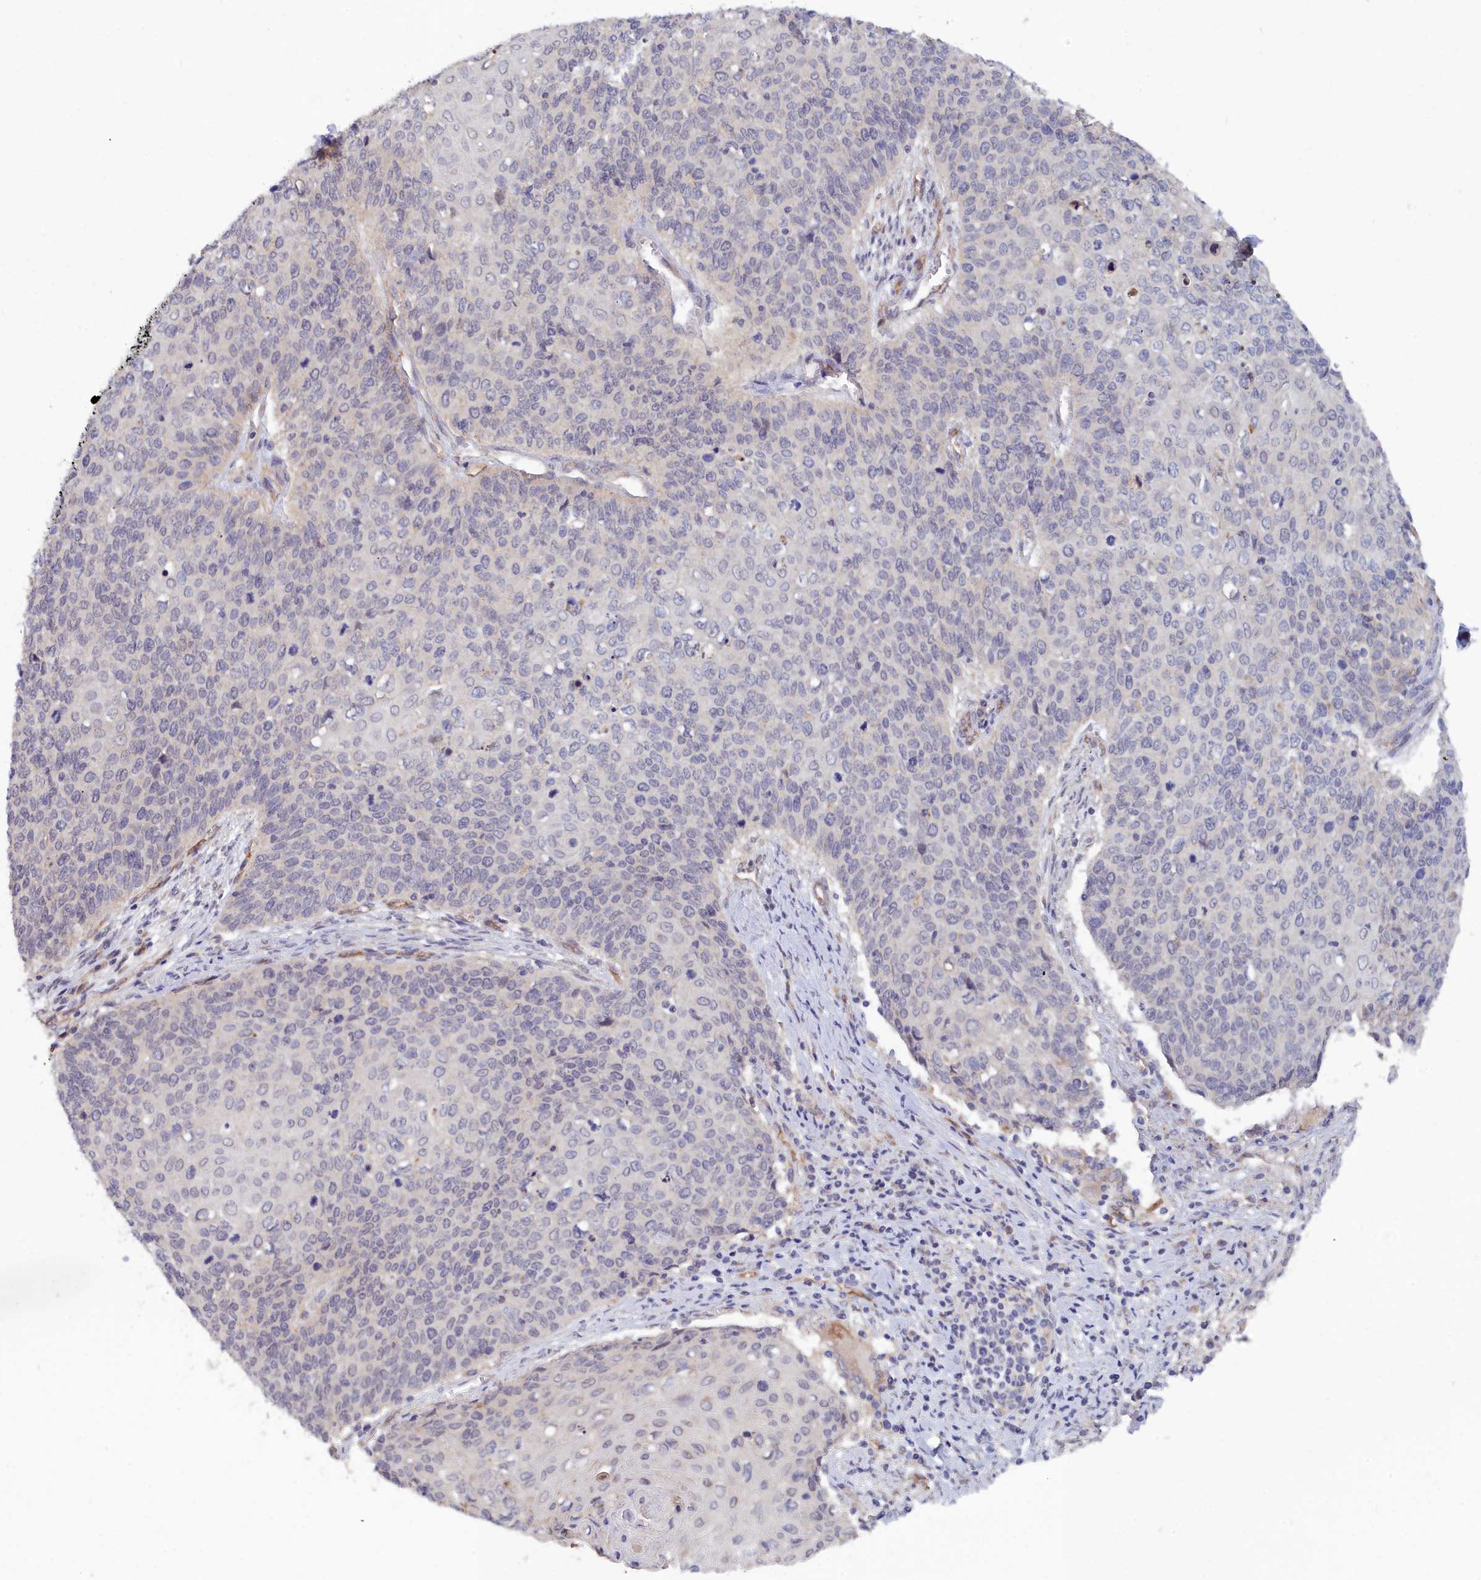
{"staining": {"intensity": "negative", "quantity": "none", "location": "none"}, "tissue": "cervical cancer", "cell_type": "Tumor cells", "image_type": "cancer", "snomed": [{"axis": "morphology", "description": "Squamous cell carcinoma, NOS"}, {"axis": "topography", "description": "Cervix"}], "caption": "An immunohistochemistry histopathology image of cervical squamous cell carcinoma is shown. There is no staining in tumor cells of cervical squamous cell carcinoma. The staining is performed using DAB (3,3'-diaminobenzidine) brown chromogen with nuclei counter-stained in using hematoxylin.", "gene": "RDX", "patient": {"sex": "female", "age": 39}}